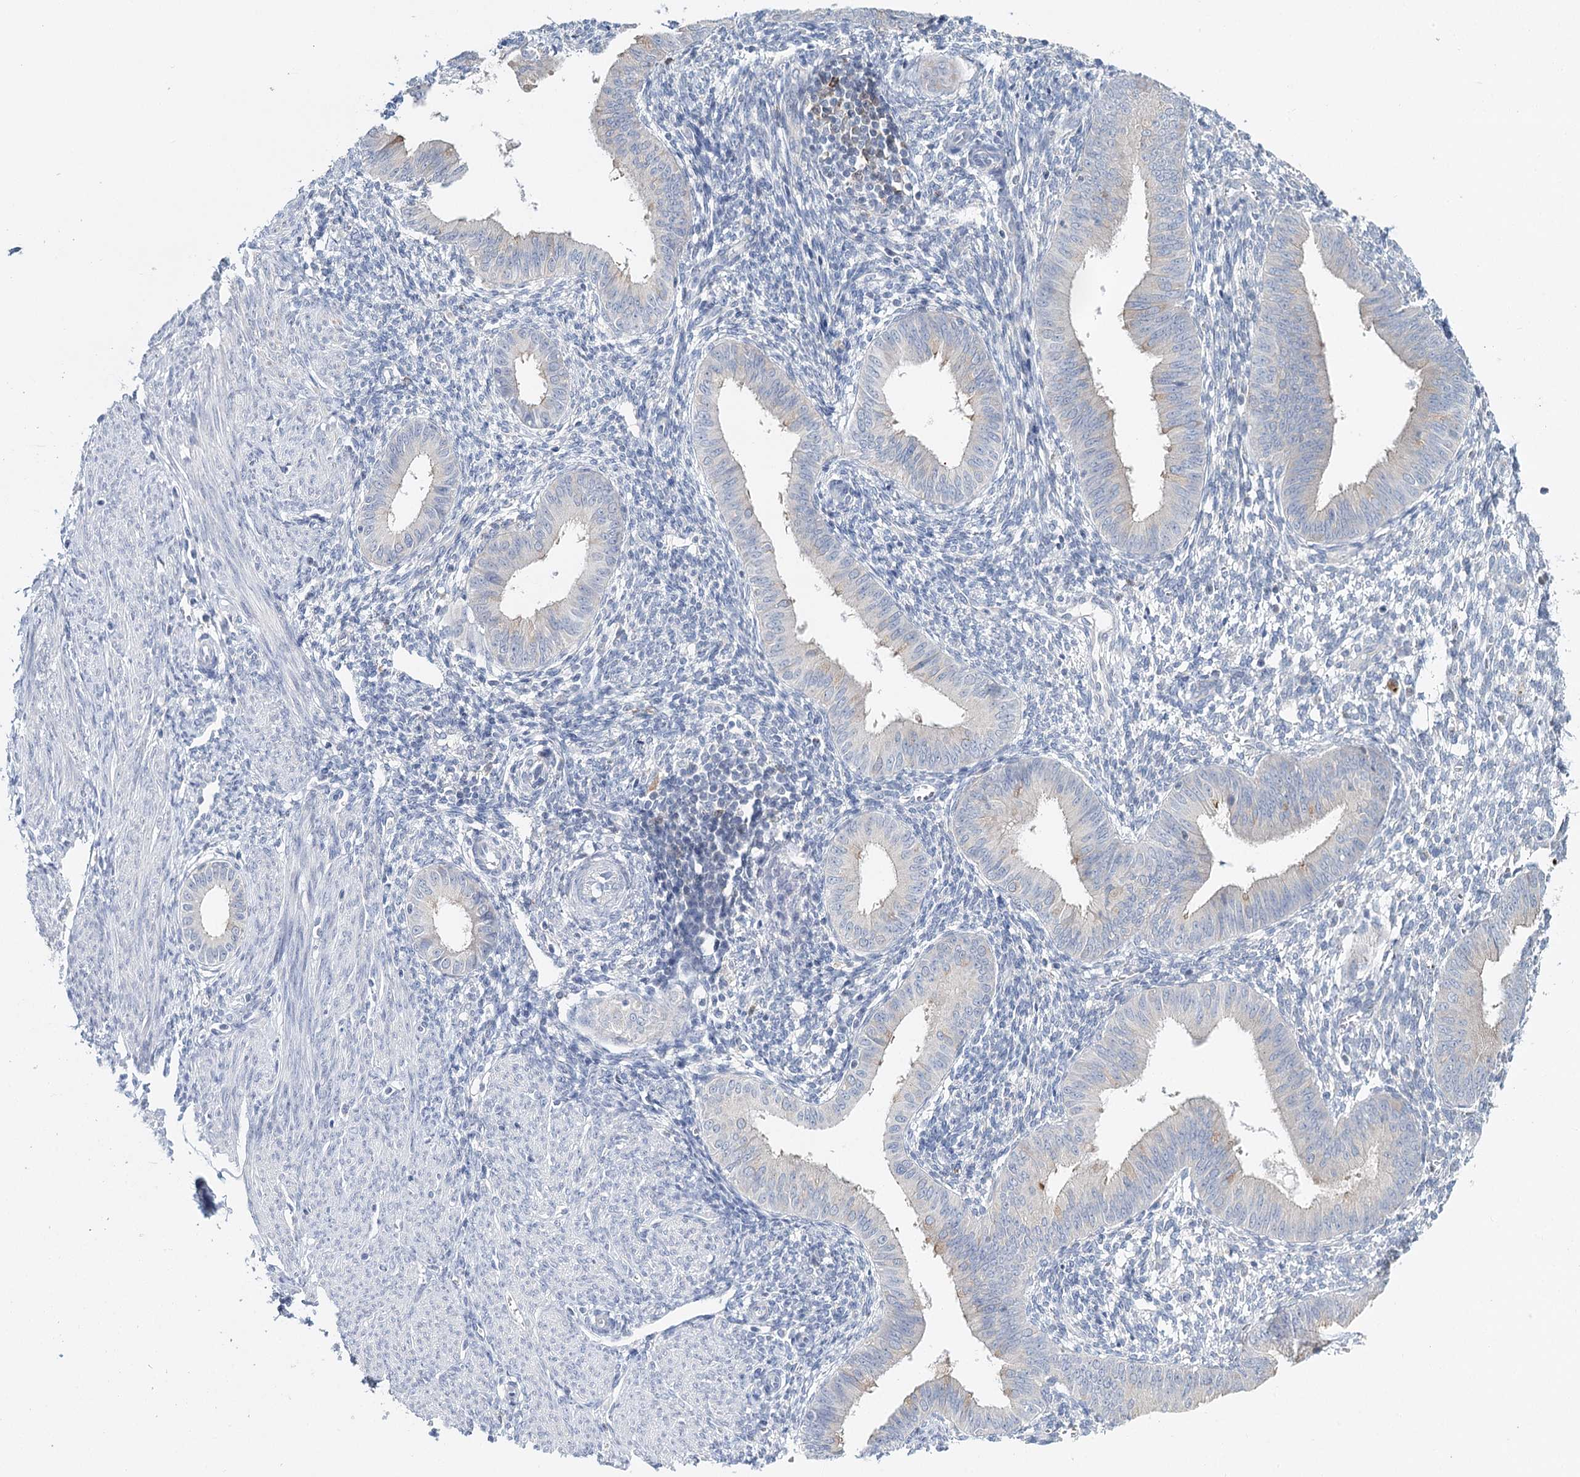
{"staining": {"intensity": "negative", "quantity": "none", "location": "none"}, "tissue": "endometrium", "cell_type": "Cells in endometrial stroma", "image_type": "normal", "snomed": [{"axis": "morphology", "description": "Normal tissue, NOS"}, {"axis": "topography", "description": "Uterus"}, {"axis": "topography", "description": "Endometrium"}], "caption": "High power microscopy image of an IHC photomicrograph of benign endometrium, revealing no significant positivity in cells in endometrial stroma.", "gene": "DAPK1", "patient": {"sex": "female", "age": 48}}